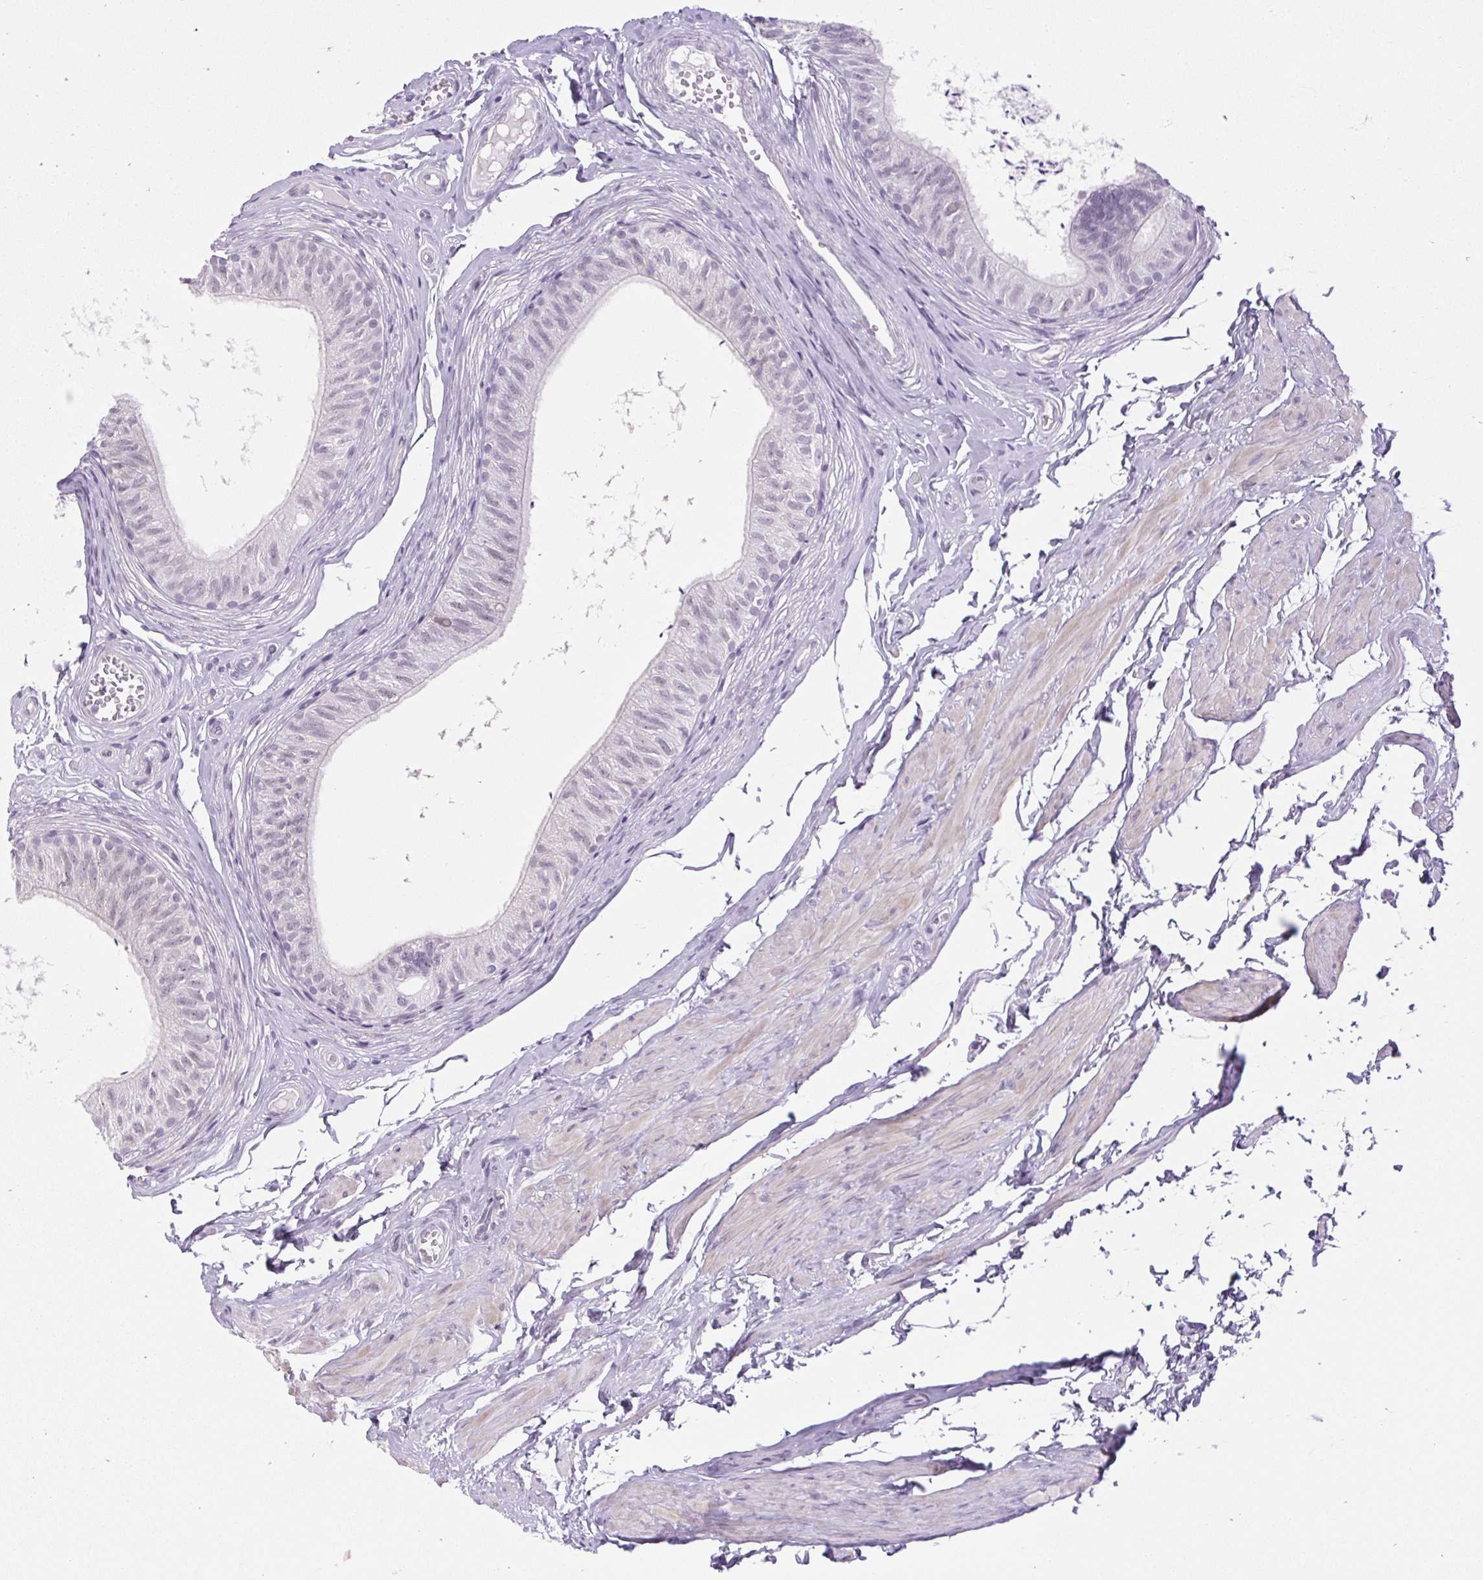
{"staining": {"intensity": "negative", "quantity": "none", "location": "none"}, "tissue": "epididymis", "cell_type": "Glandular cells", "image_type": "normal", "snomed": [{"axis": "morphology", "description": "Normal tissue, NOS"}, {"axis": "topography", "description": "Epididymis, spermatic cord, NOS"}, {"axis": "topography", "description": "Epididymis"}, {"axis": "topography", "description": "Peripheral nerve tissue"}], "caption": "Immunohistochemical staining of unremarkable human epididymis shows no significant positivity in glandular cells.", "gene": "BCAS1", "patient": {"sex": "male", "age": 29}}